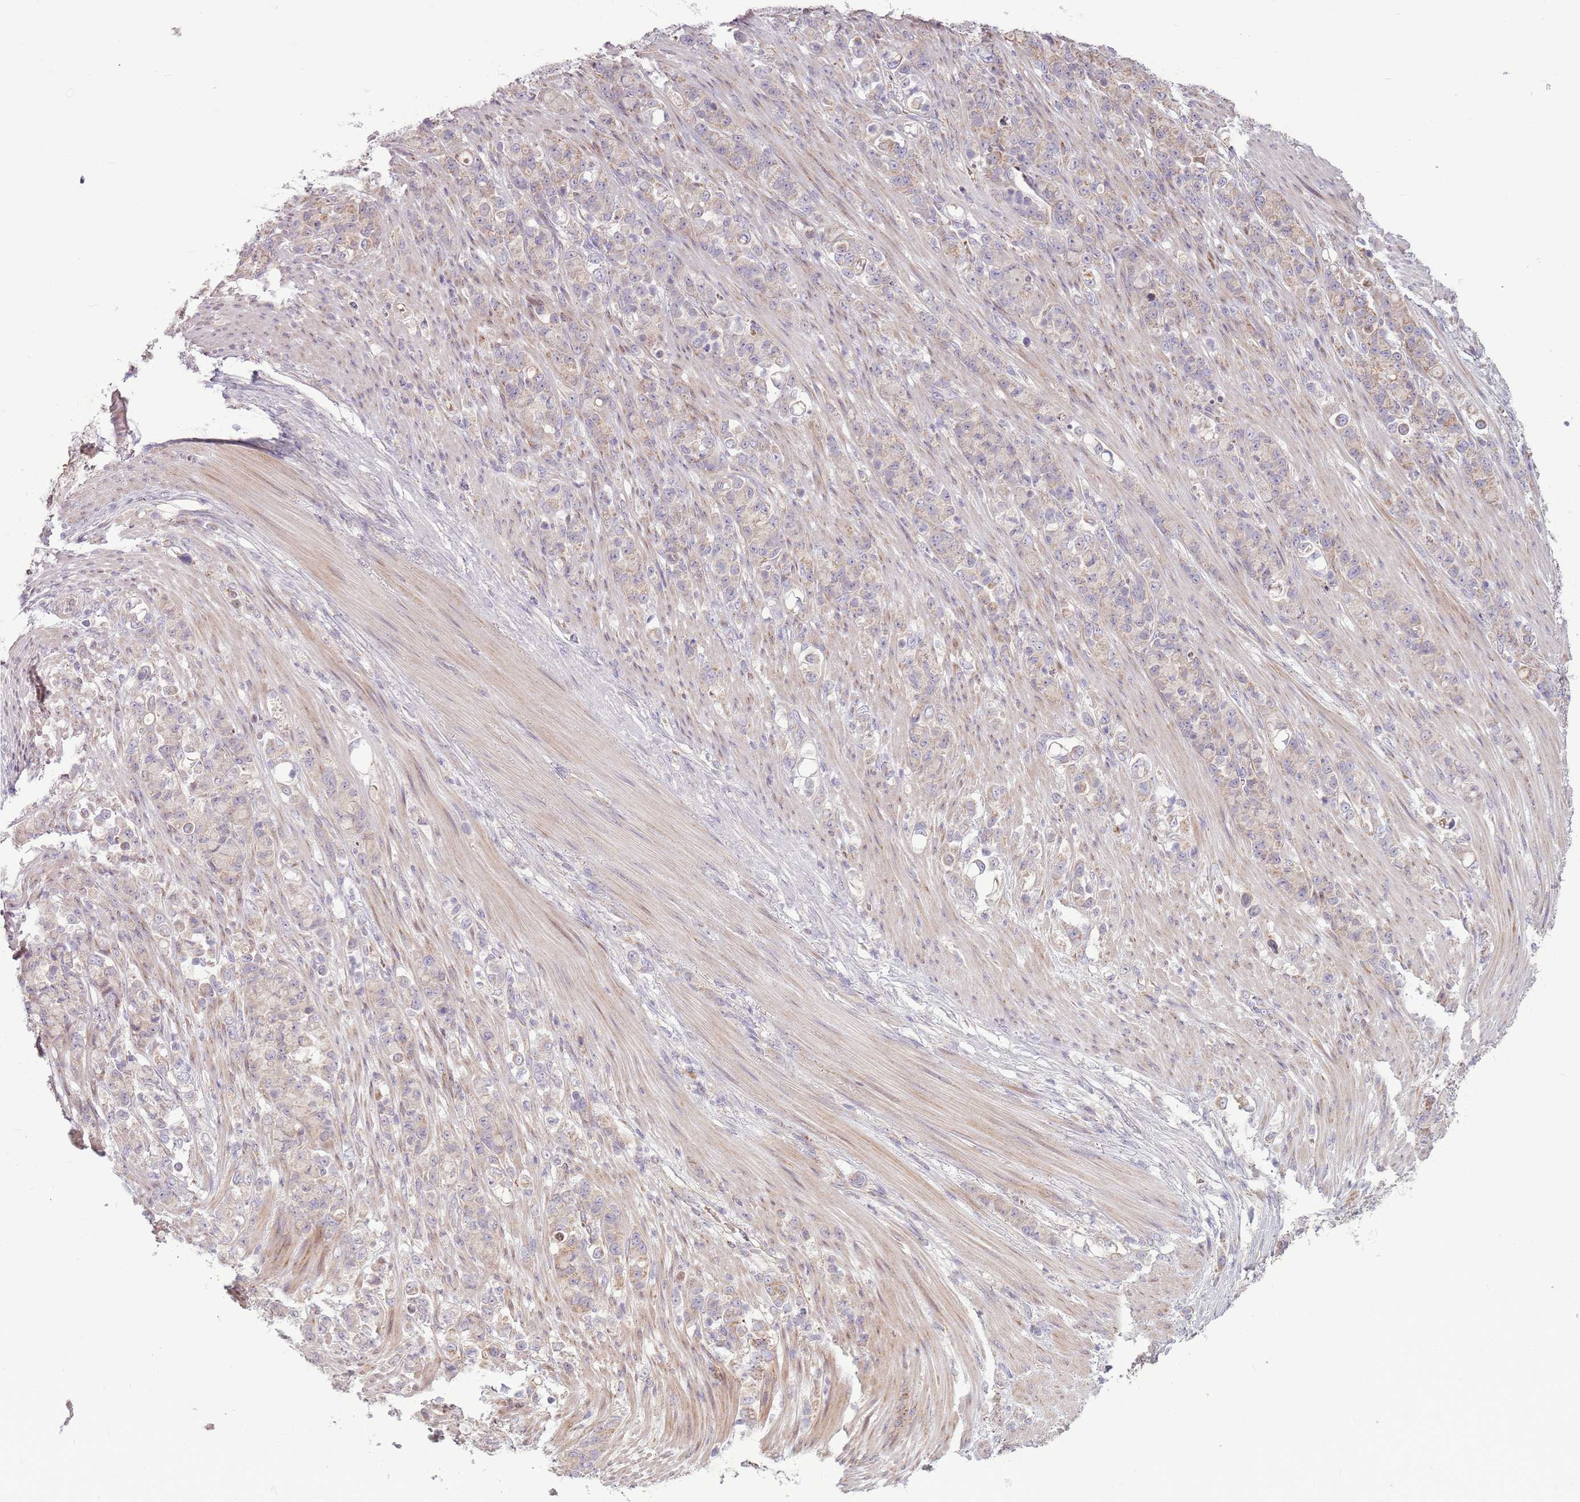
{"staining": {"intensity": "weak", "quantity": "<25%", "location": "cytoplasmic/membranous"}, "tissue": "stomach cancer", "cell_type": "Tumor cells", "image_type": "cancer", "snomed": [{"axis": "morphology", "description": "Normal tissue, NOS"}, {"axis": "morphology", "description": "Adenocarcinoma, NOS"}, {"axis": "topography", "description": "Stomach"}], "caption": "DAB (3,3'-diaminobenzidine) immunohistochemical staining of stomach cancer (adenocarcinoma) shows no significant positivity in tumor cells. (DAB (3,3'-diaminobenzidine) immunohistochemistry (IHC), high magnification).", "gene": "ZNF530", "patient": {"sex": "female", "age": 79}}